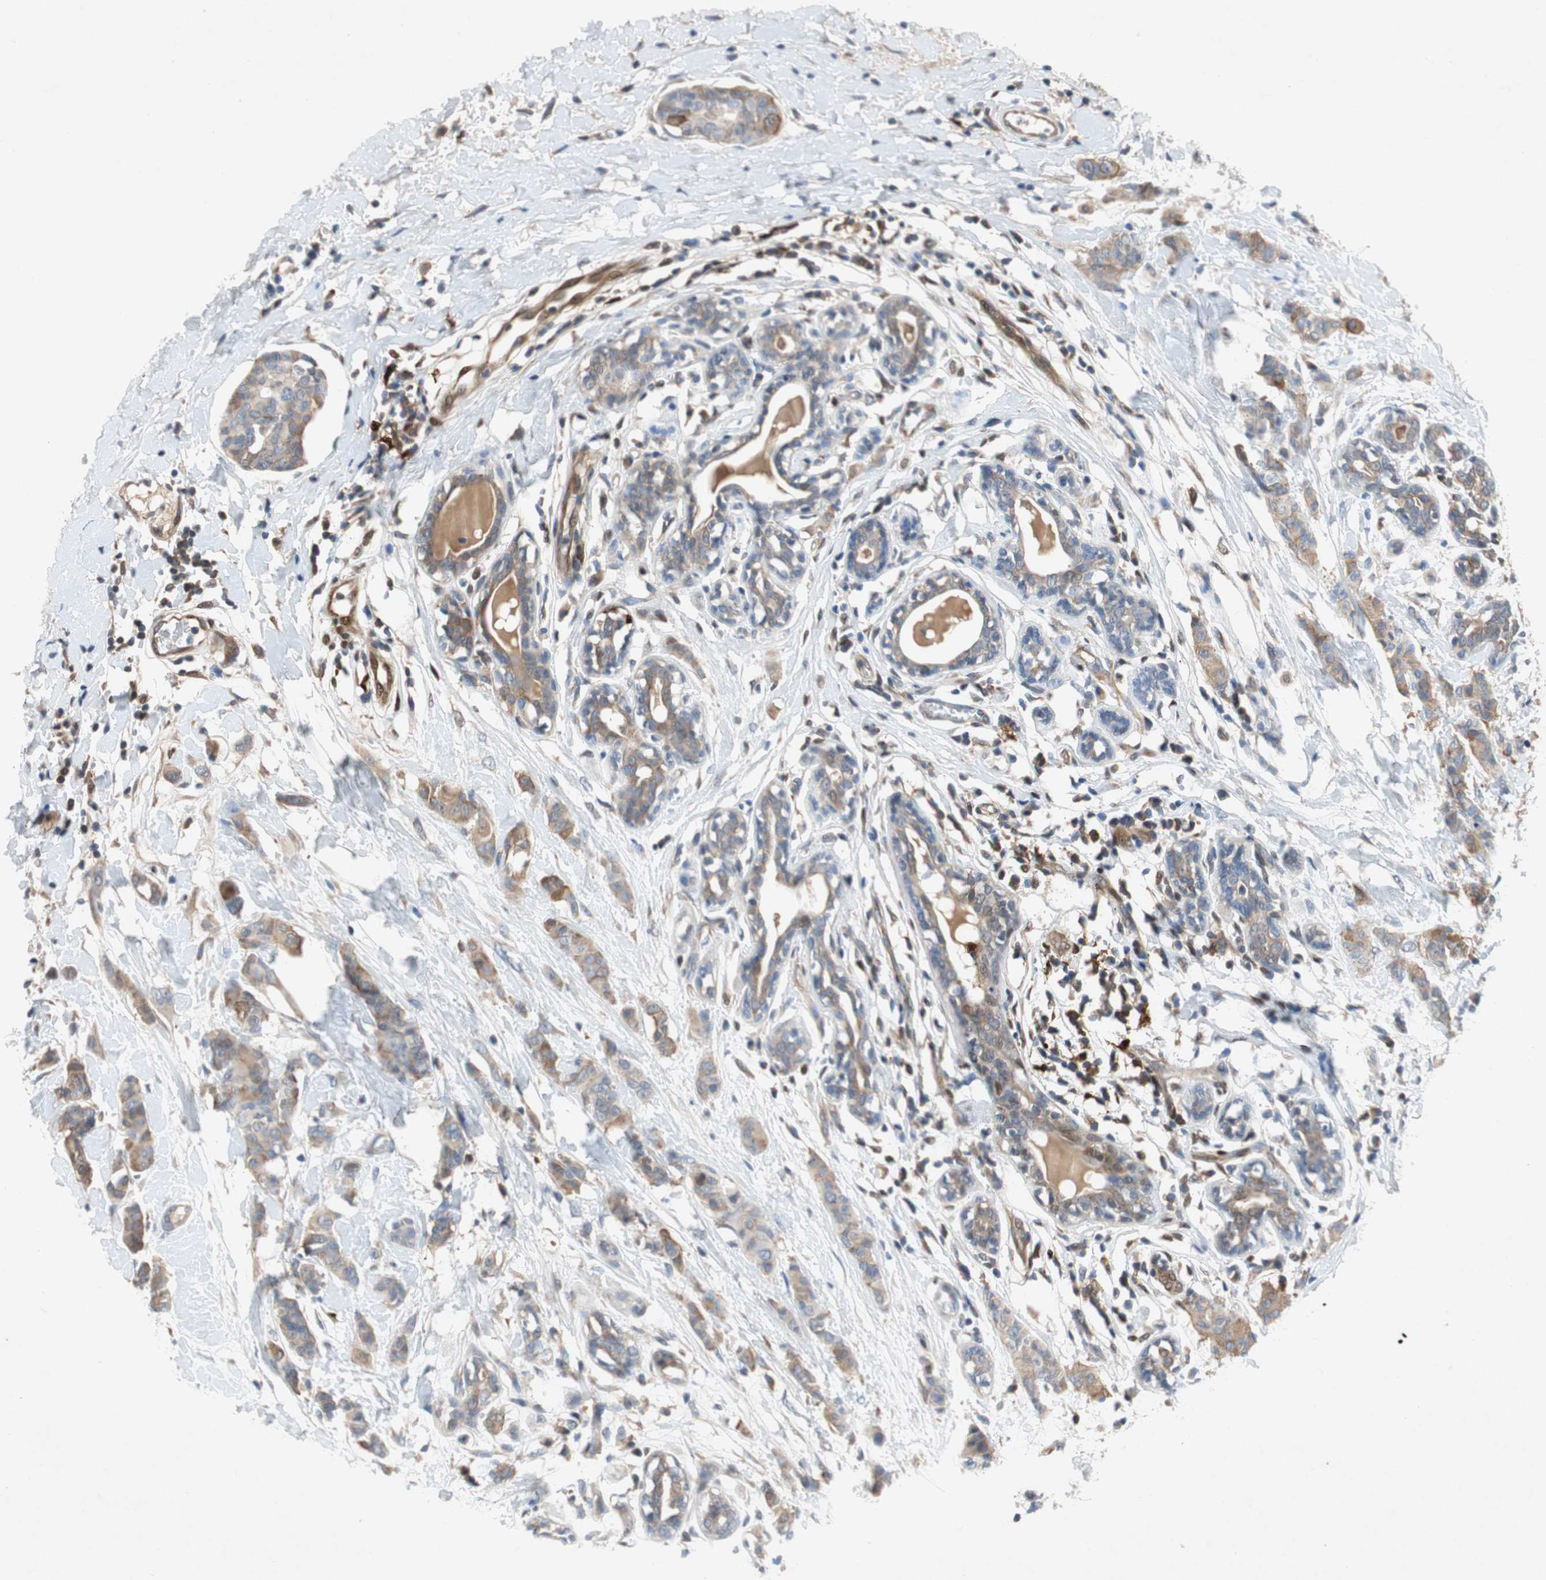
{"staining": {"intensity": "weak", "quantity": "25%-75%", "location": "cytoplasmic/membranous"}, "tissue": "breast cancer", "cell_type": "Tumor cells", "image_type": "cancer", "snomed": [{"axis": "morphology", "description": "Normal tissue, NOS"}, {"axis": "morphology", "description": "Duct carcinoma"}, {"axis": "topography", "description": "Breast"}], "caption": "Human breast cancer (intraductal carcinoma) stained with a protein marker shows weak staining in tumor cells.", "gene": "RELB", "patient": {"sex": "female", "age": 40}}